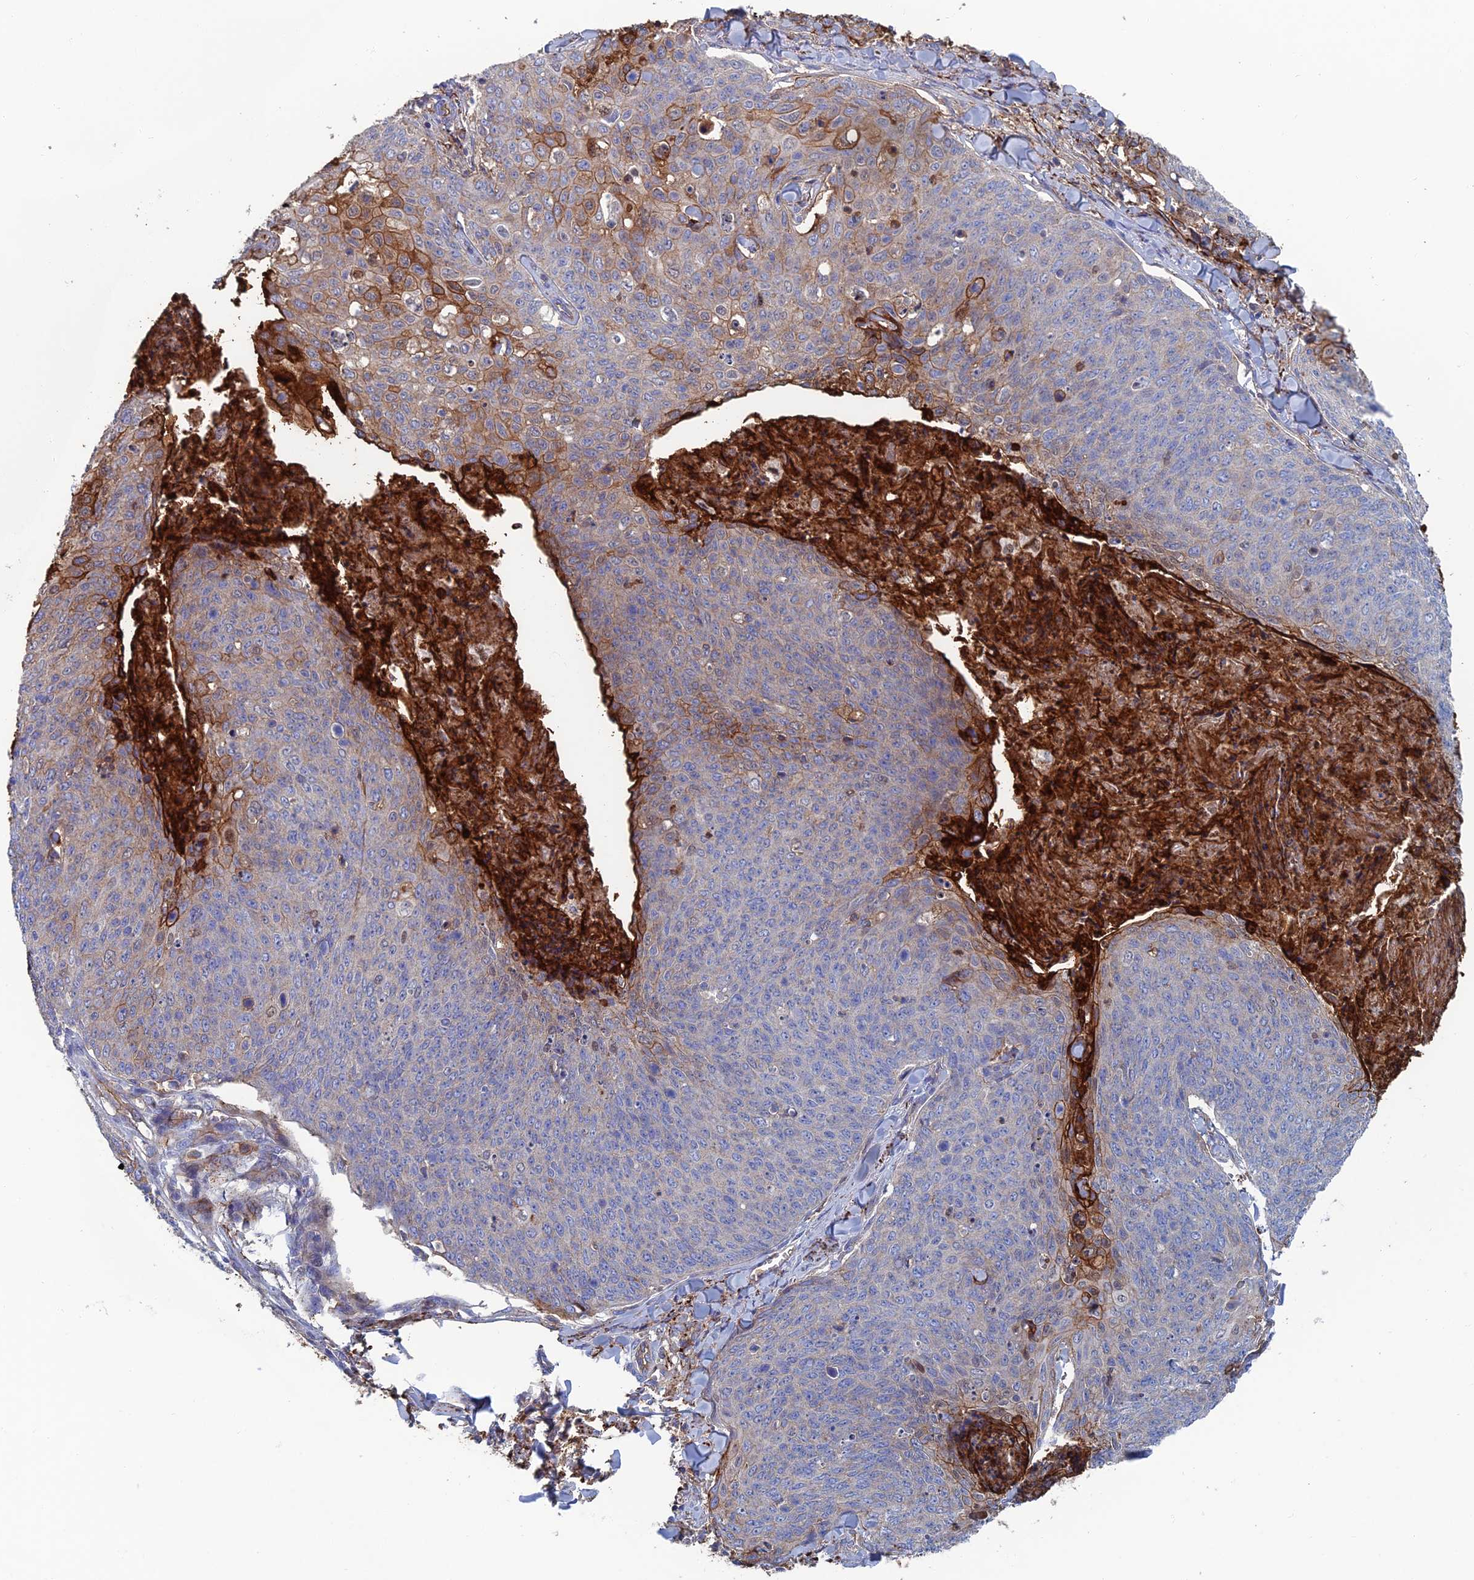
{"staining": {"intensity": "moderate", "quantity": "<25%", "location": "cytoplasmic/membranous"}, "tissue": "skin cancer", "cell_type": "Tumor cells", "image_type": "cancer", "snomed": [{"axis": "morphology", "description": "Squamous cell carcinoma, NOS"}, {"axis": "topography", "description": "Skin"}, {"axis": "topography", "description": "Vulva"}], "caption": "Immunohistochemical staining of squamous cell carcinoma (skin) exhibits low levels of moderate cytoplasmic/membranous protein positivity in approximately <25% of tumor cells.", "gene": "SNX11", "patient": {"sex": "female", "age": 85}}